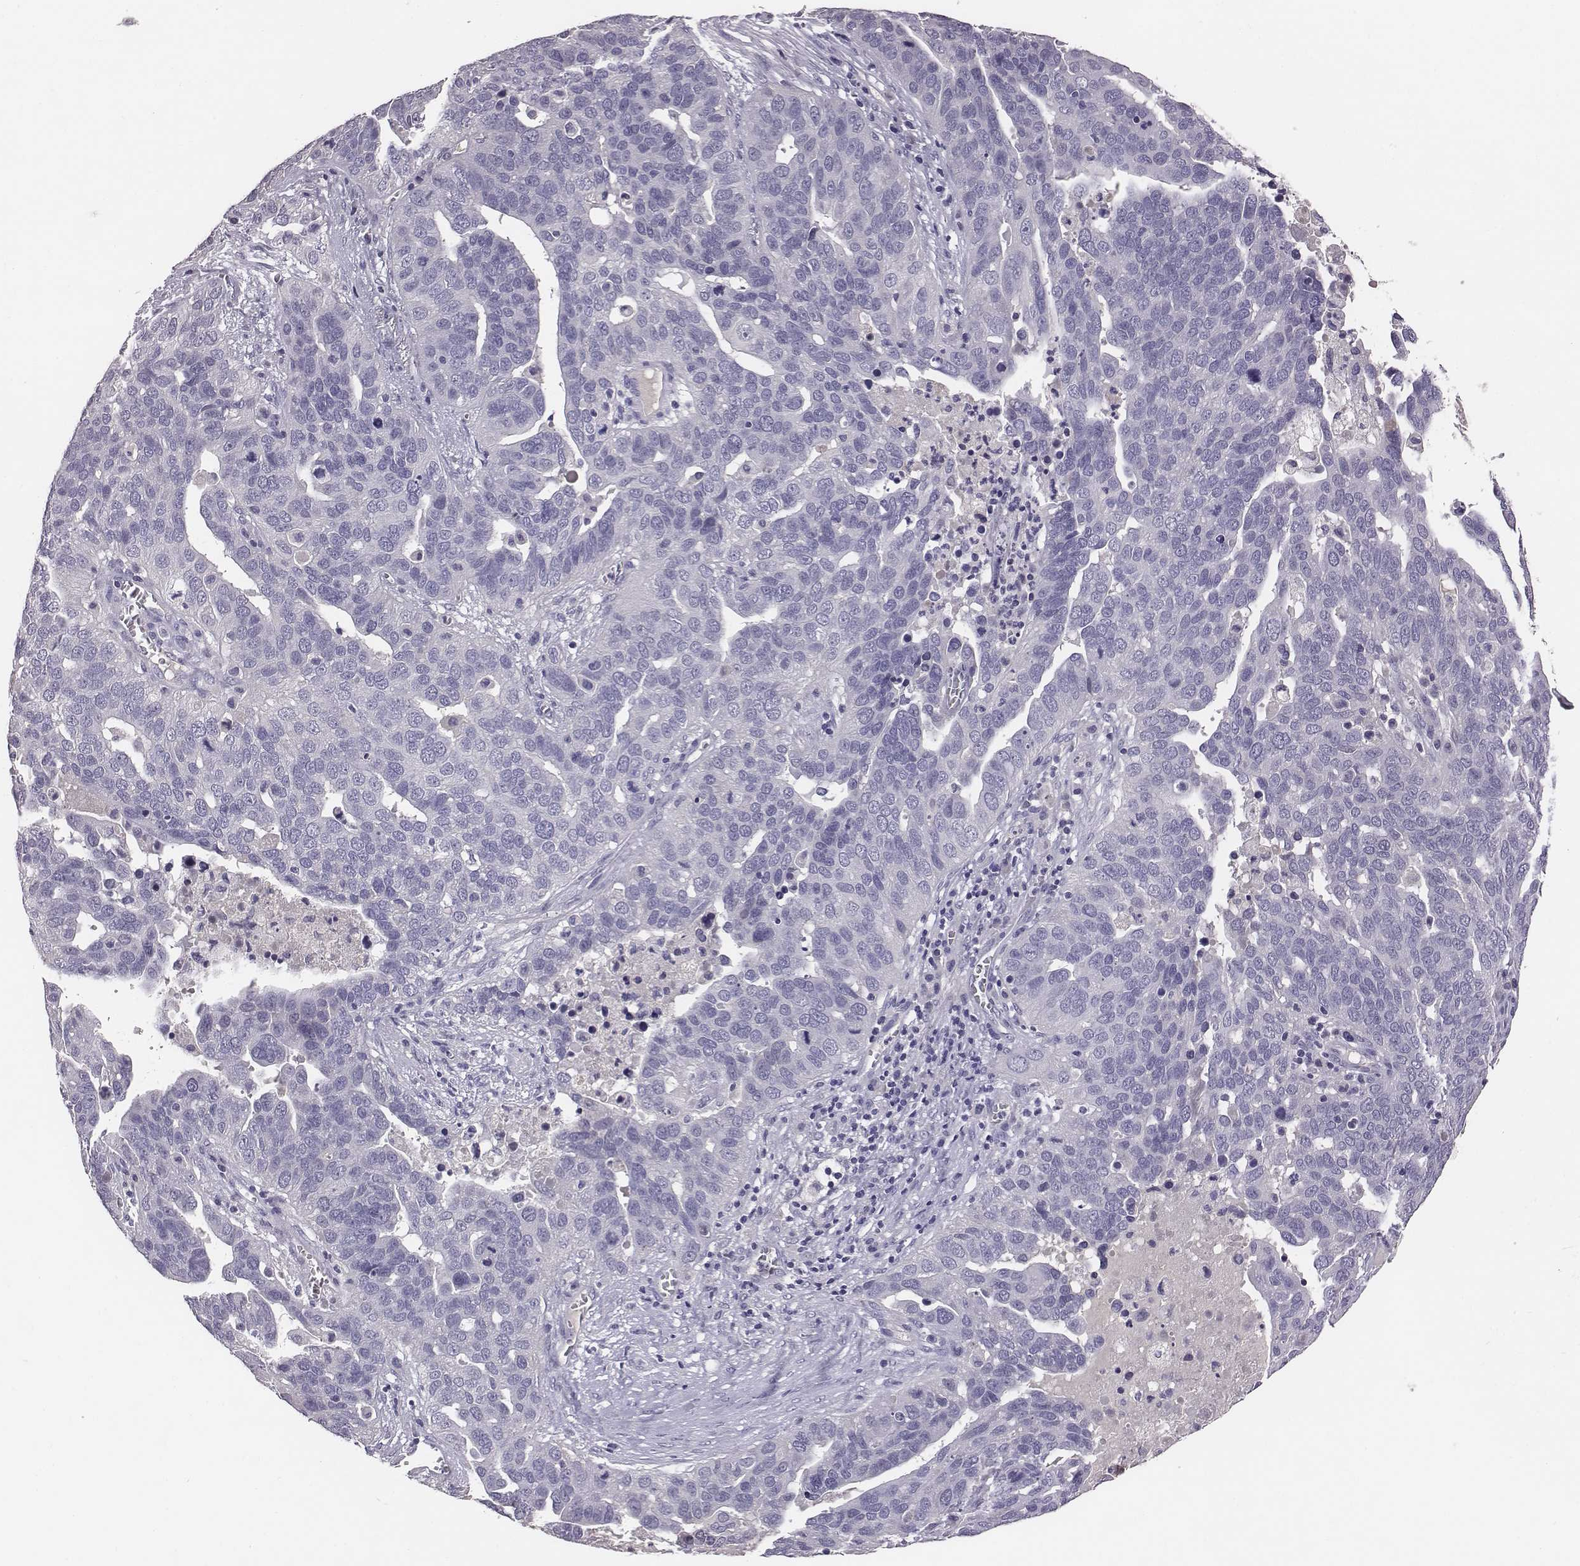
{"staining": {"intensity": "negative", "quantity": "none", "location": "none"}, "tissue": "ovarian cancer", "cell_type": "Tumor cells", "image_type": "cancer", "snomed": [{"axis": "morphology", "description": "Carcinoma, endometroid"}, {"axis": "topography", "description": "Soft tissue"}, {"axis": "topography", "description": "Ovary"}], "caption": "This image is of ovarian endometroid carcinoma stained with immunohistochemistry (IHC) to label a protein in brown with the nuclei are counter-stained blue. There is no positivity in tumor cells.", "gene": "EN1", "patient": {"sex": "female", "age": 52}}